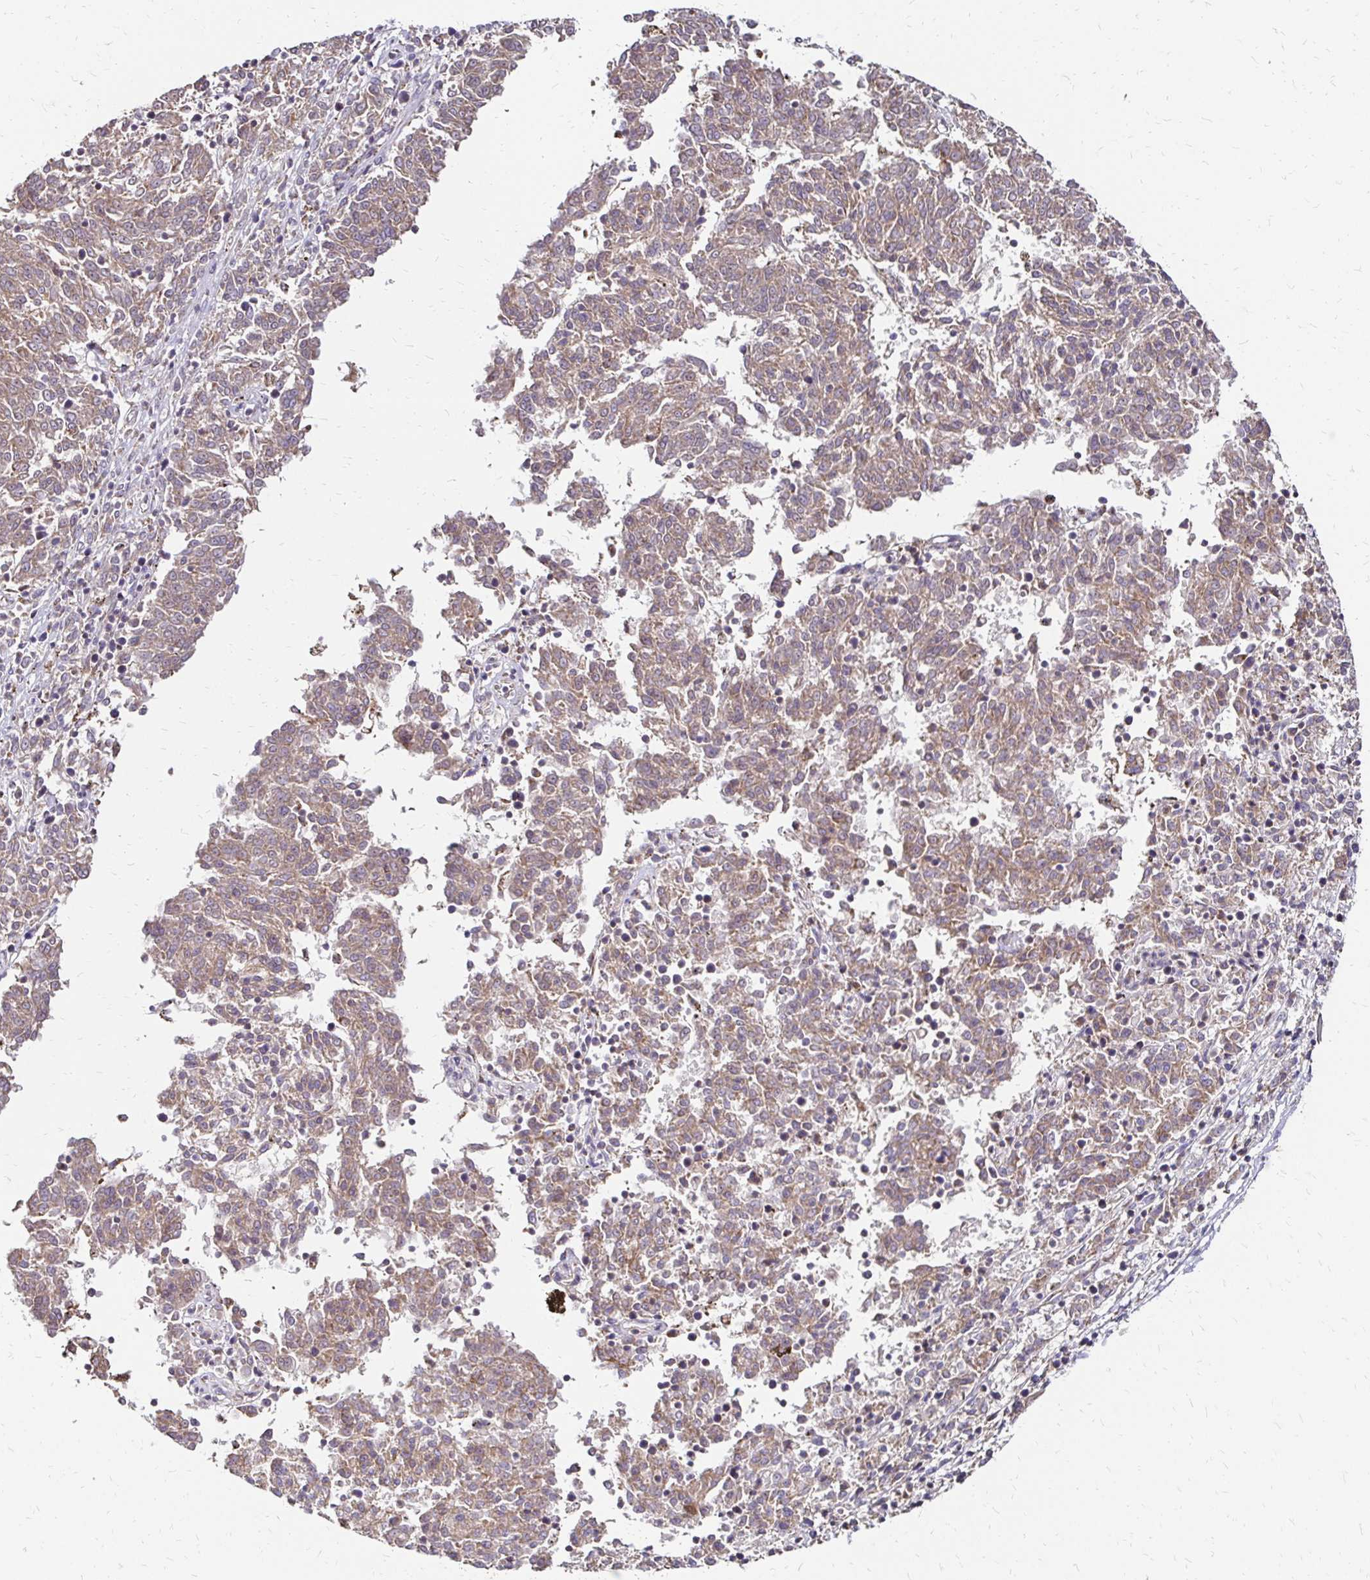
{"staining": {"intensity": "moderate", "quantity": ">75%", "location": "cytoplasmic/membranous"}, "tissue": "melanoma", "cell_type": "Tumor cells", "image_type": "cancer", "snomed": [{"axis": "morphology", "description": "Malignant melanoma, NOS"}, {"axis": "topography", "description": "Skin"}], "caption": "Immunohistochemistry micrograph of malignant melanoma stained for a protein (brown), which exhibits medium levels of moderate cytoplasmic/membranous expression in approximately >75% of tumor cells.", "gene": "ZW10", "patient": {"sex": "female", "age": 72}}